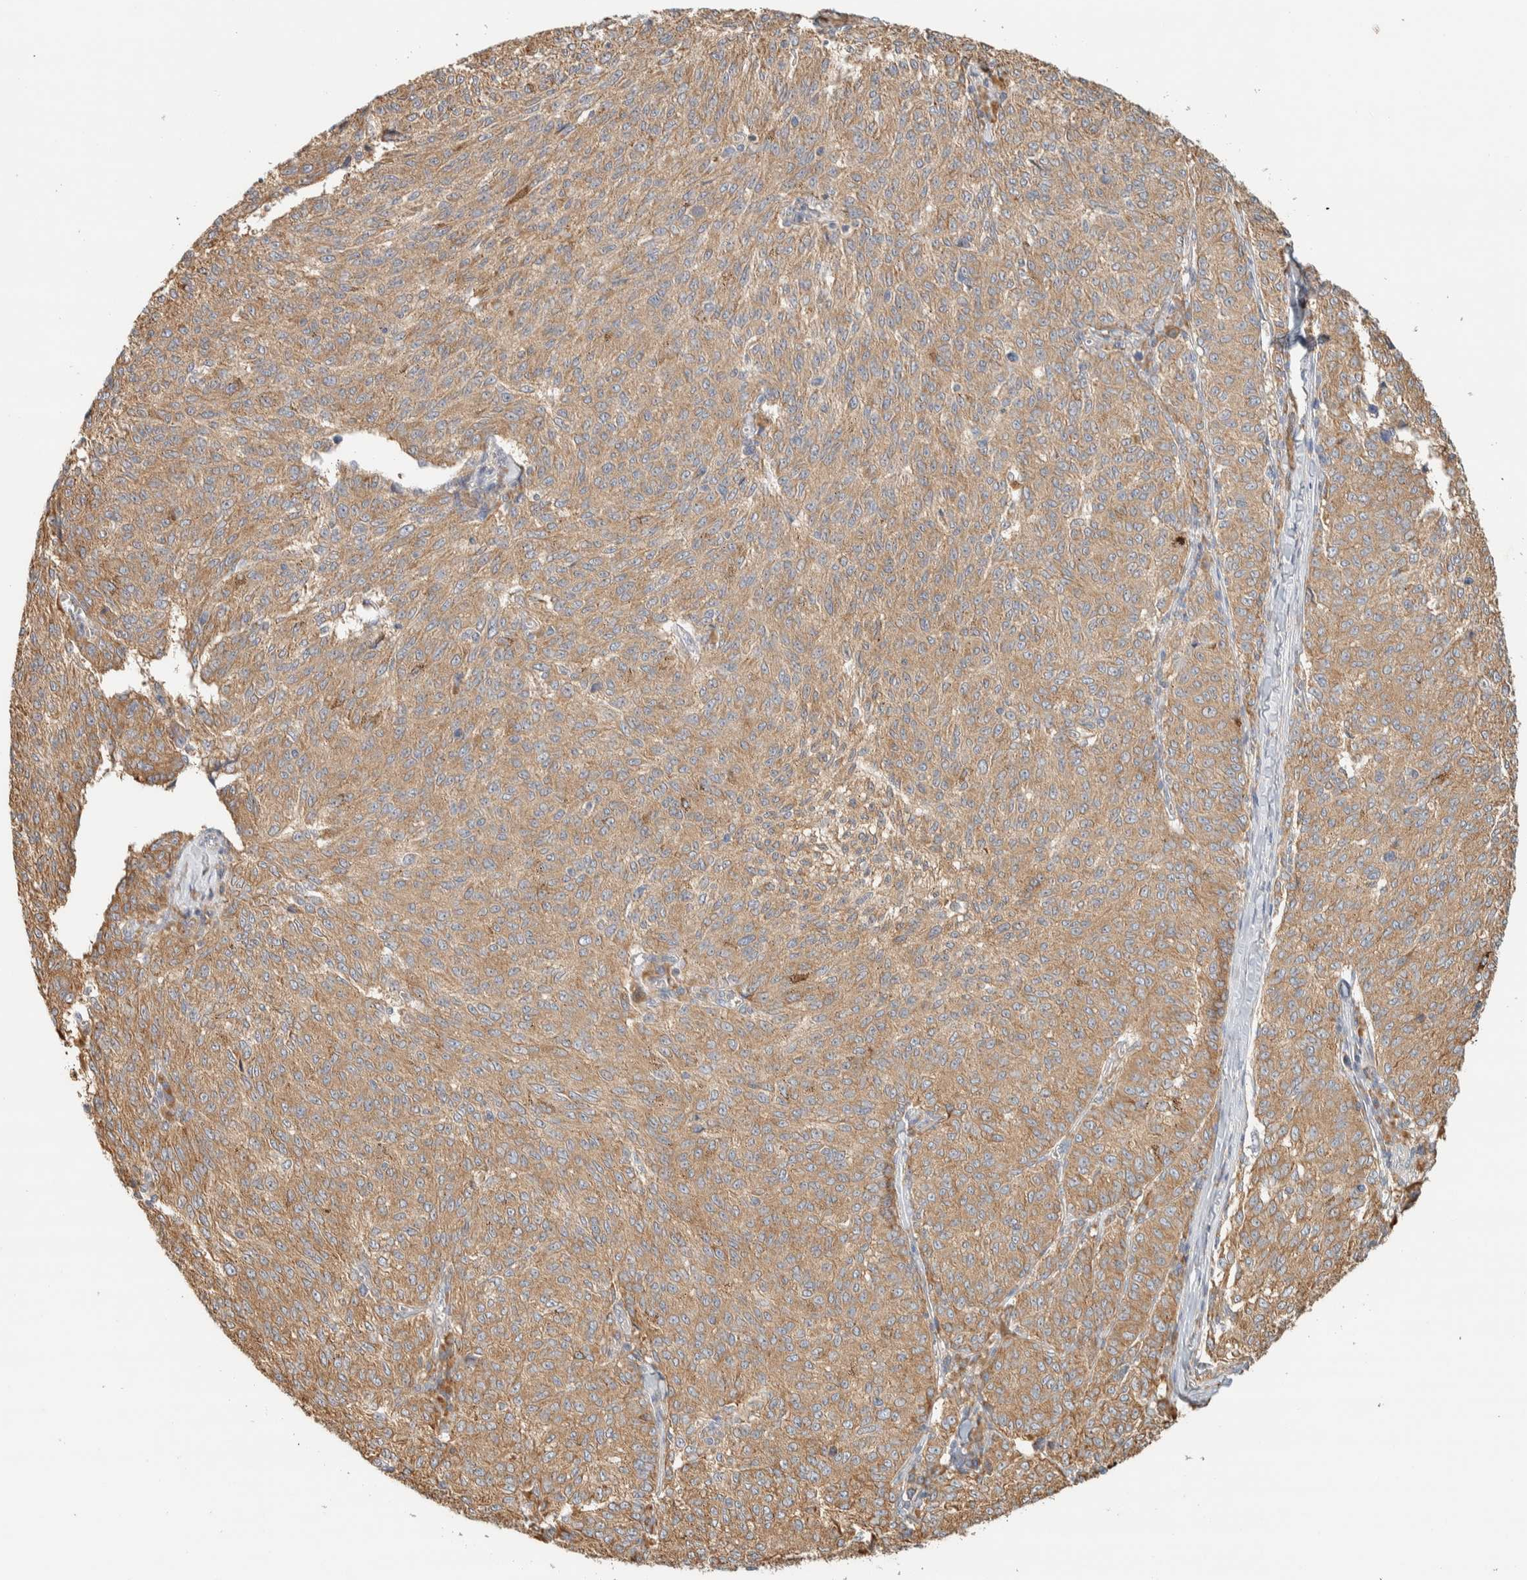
{"staining": {"intensity": "moderate", "quantity": ">75%", "location": "cytoplasmic/membranous"}, "tissue": "melanoma", "cell_type": "Tumor cells", "image_type": "cancer", "snomed": [{"axis": "morphology", "description": "Malignant melanoma, NOS"}, {"axis": "topography", "description": "Skin"}], "caption": "High-power microscopy captured an immunohistochemistry (IHC) histopathology image of malignant melanoma, revealing moderate cytoplasmic/membranous positivity in approximately >75% of tumor cells.", "gene": "RAB11FIP1", "patient": {"sex": "female", "age": 72}}